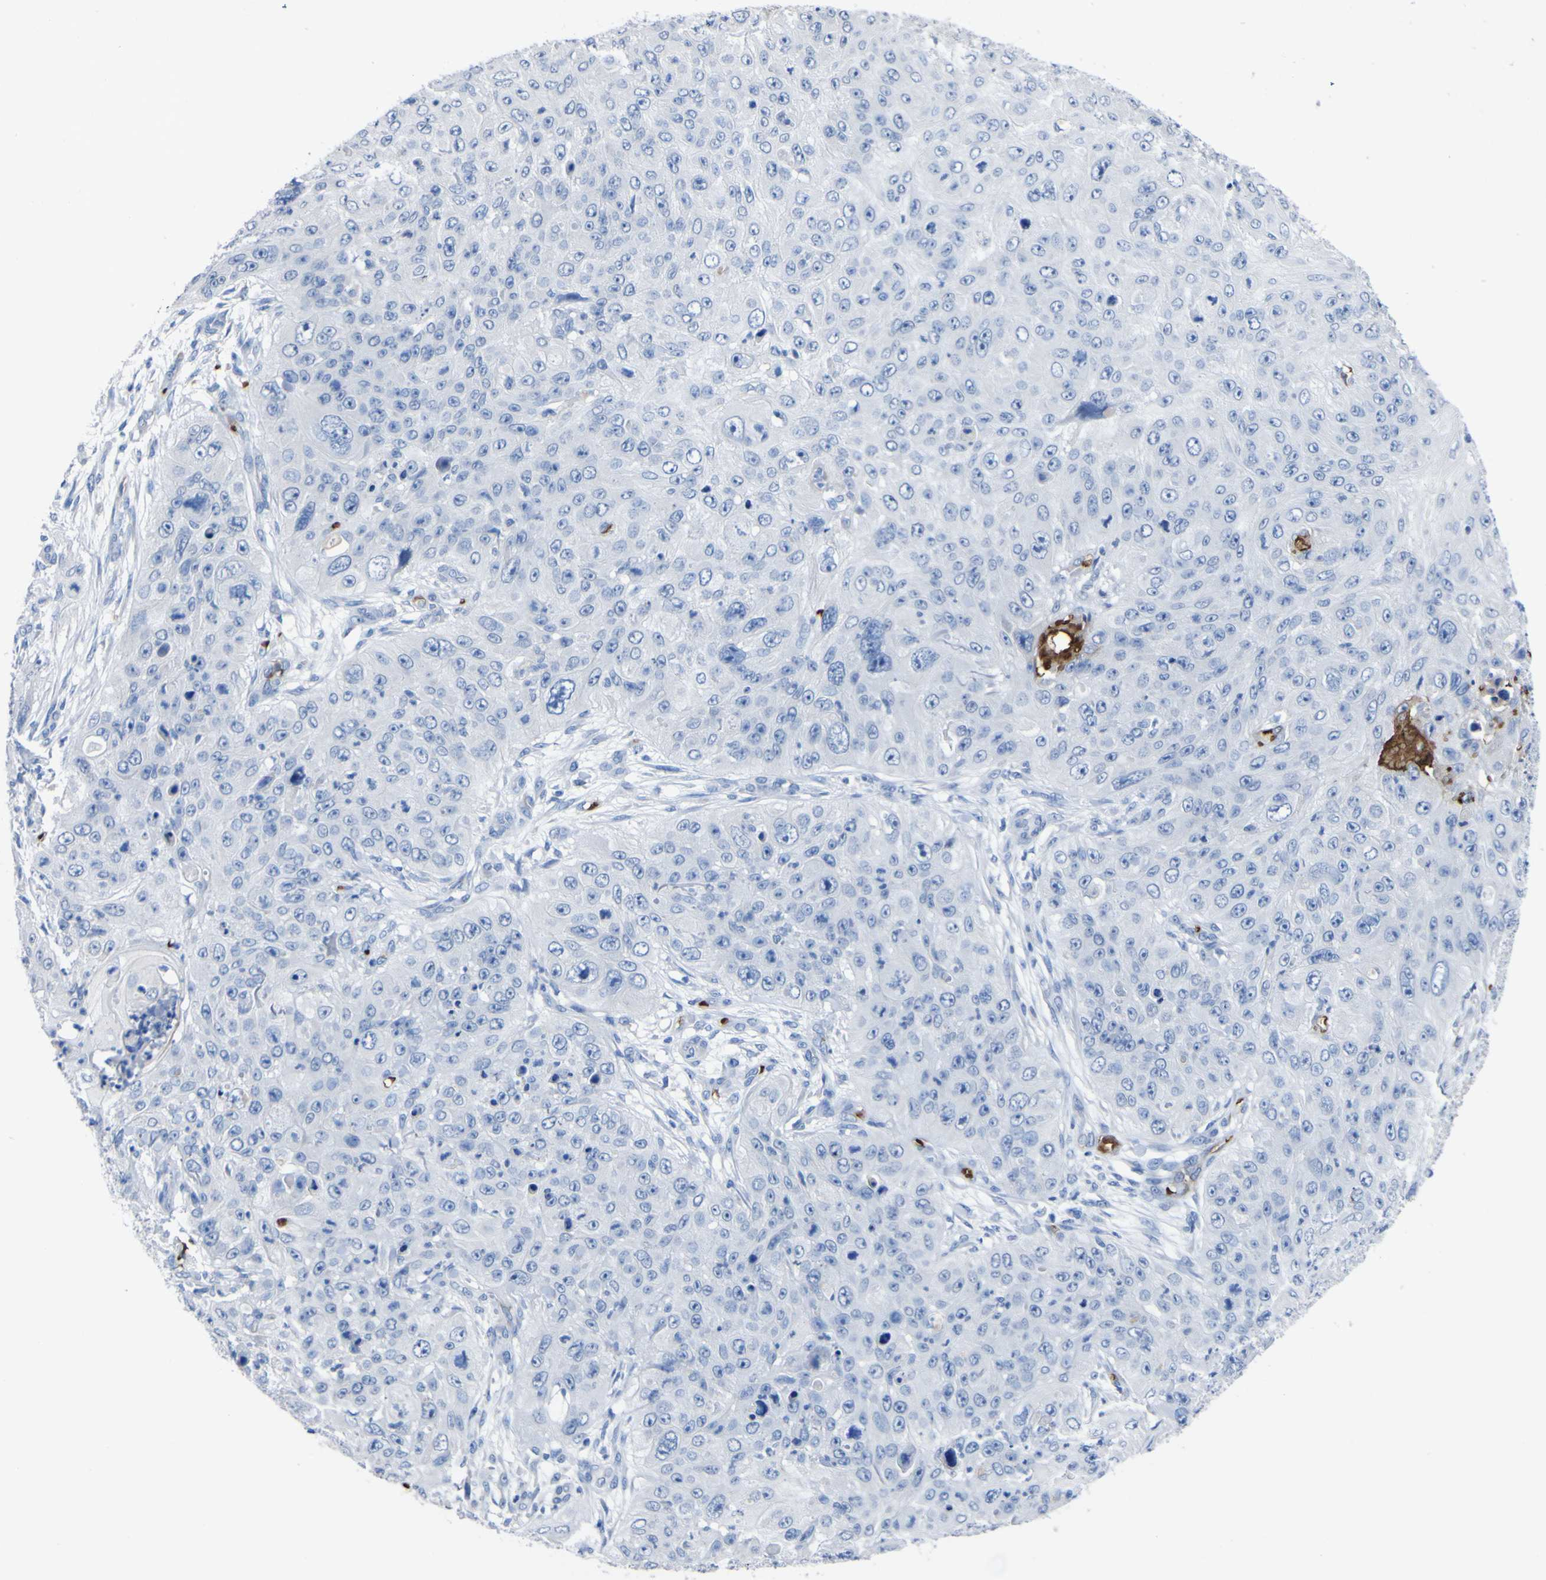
{"staining": {"intensity": "negative", "quantity": "none", "location": "none"}, "tissue": "skin cancer", "cell_type": "Tumor cells", "image_type": "cancer", "snomed": [{"axis": "morphology", "description": "Squamous cell carcinoma, NOS"}, {"axis": "topography", "description": "Skin"}], "caption": "Immunohistochemical staining of skin cancer (squamous cell carcinoma) displays no significant positivity in tumor cells. The staining was performed using DAB (3,3'-diaminobenzidine) to visualize the protein expression in brown, while the nuclei were stained in blue with hematoxylin (Magnification: 20x).", "gene": "GCM1", "patient": {"sex": "female", "age": 80}}